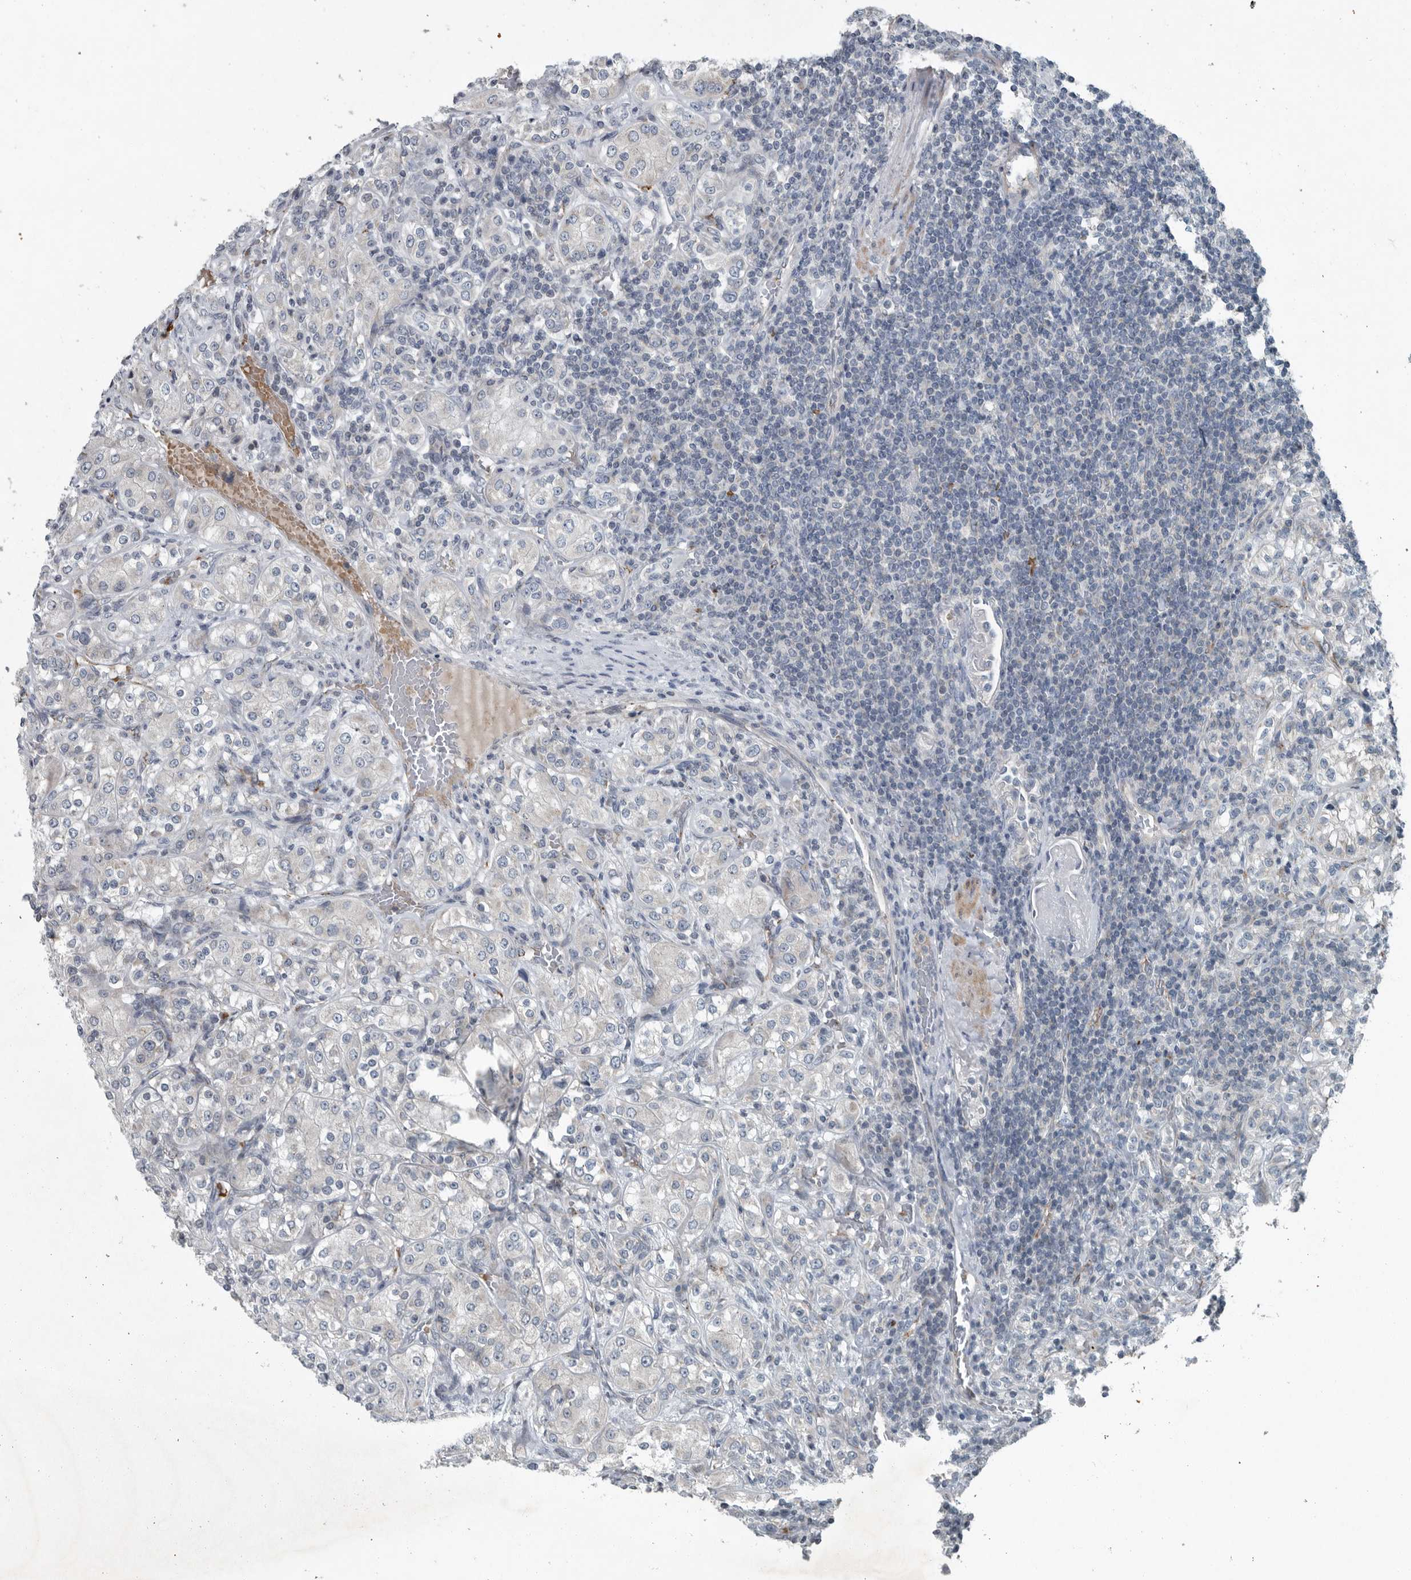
{"staining": {"intensity": "negative", "quantity": "none", "location": "none"}, "tissue": "renal cancer", "cell_type": "Tumor cells", "image_type": "cancer", "snomed": [{"axis": "morphology", "description": "Adenocarcinoma, NOS"}, {"axis": "topography", "description": "Kidney"}], "caption": "DAB immunohistochemical staining of human renal cancer (adenocarcinoma) exhibits no significant staining in tumor cells. (DAB (3,3'-diaminobenzidine) immunohistochemistry (IHC) visualized using brightfield microscopy, high magnification).", "gene": "MPP3", "patient": {"sex": "male", "age": 77}}